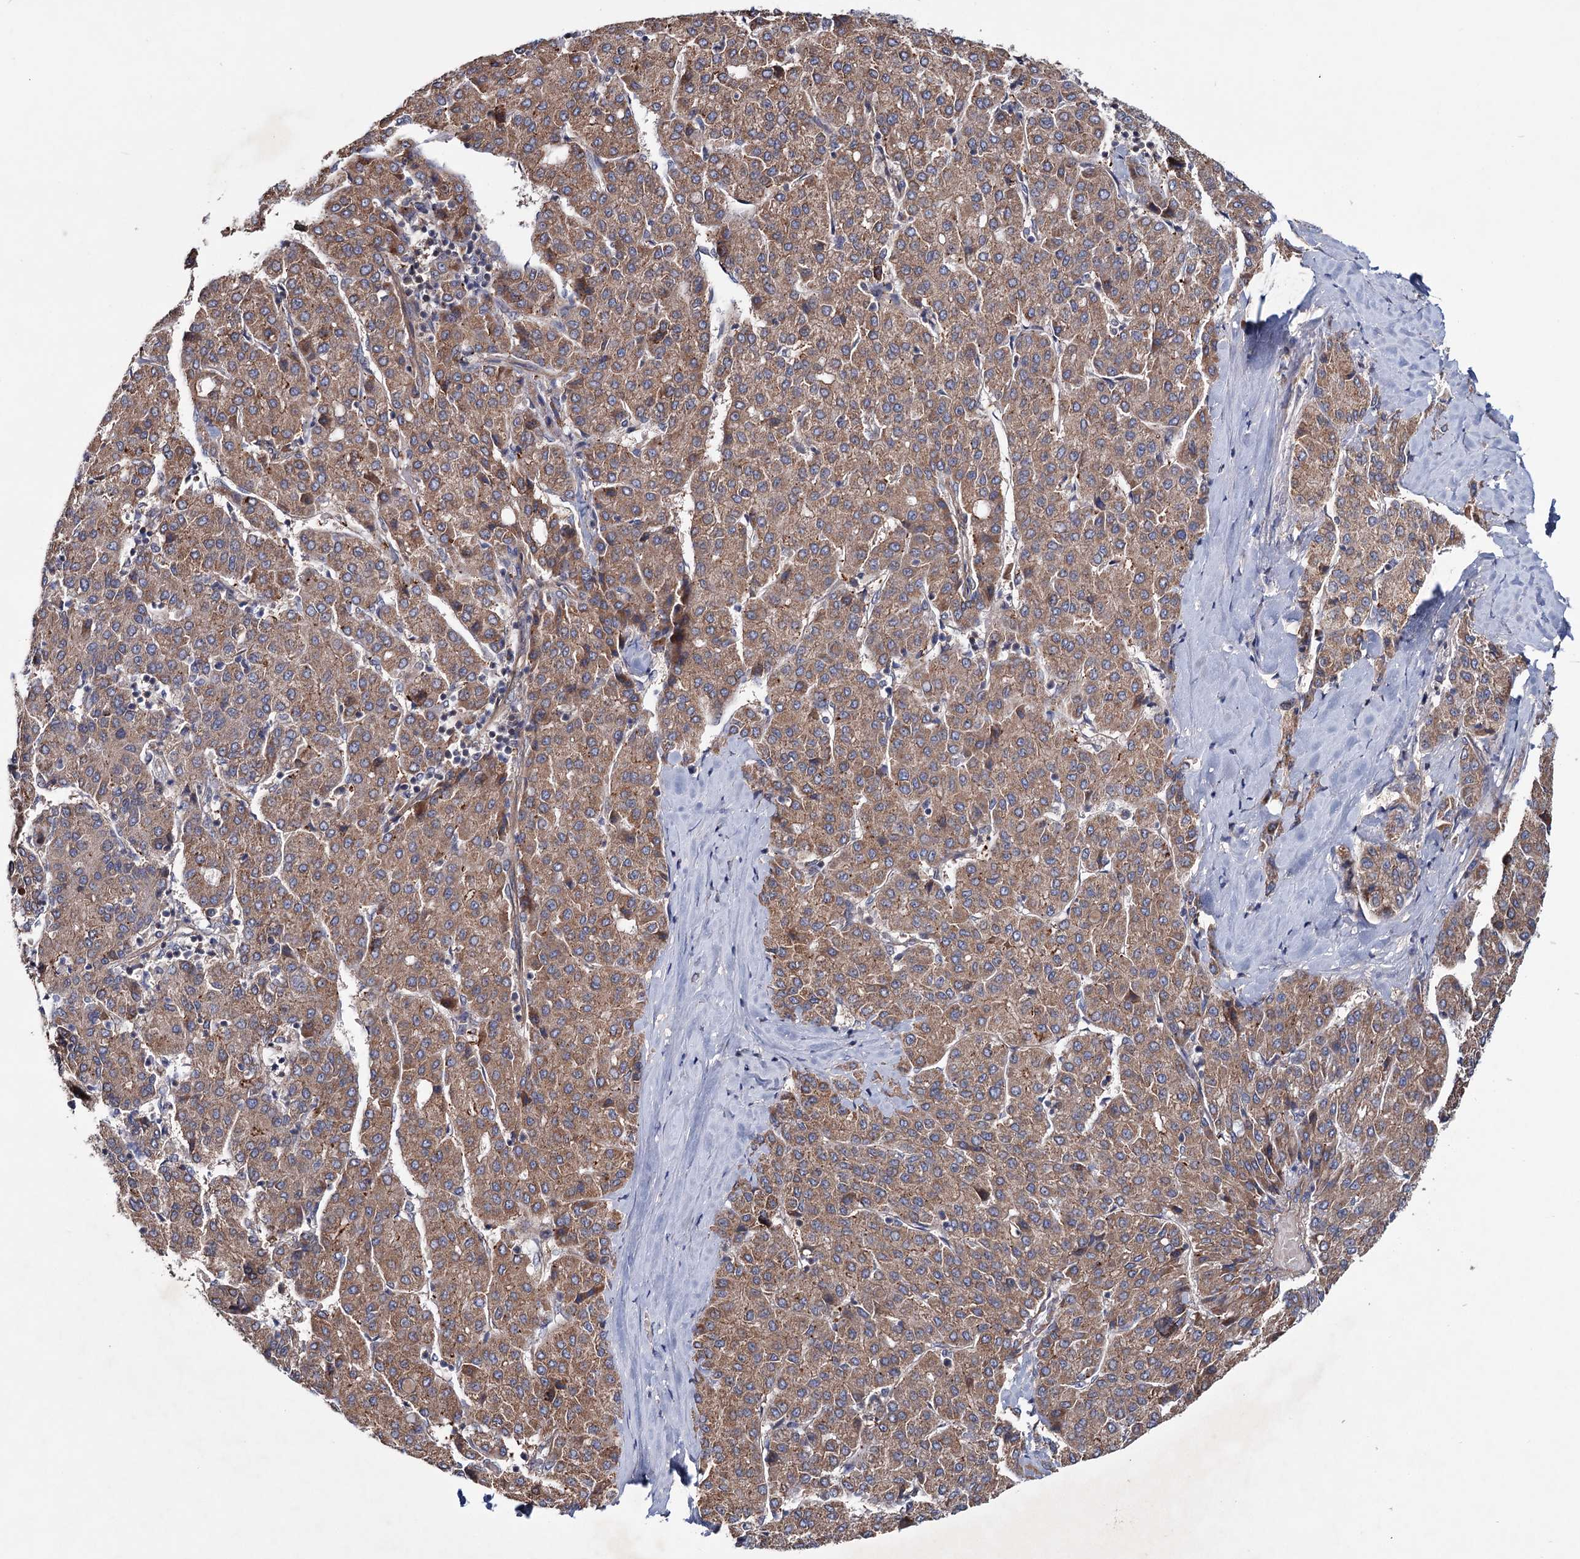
{"staining": {"intensity": "moderate", "quantity": ">75%", "location": "cytoplasmic/membranous"}, "tissue": "liver cancer", "cell_type": "Tumor cells", "image_type": "cancer", "snomed": [{"axis": "morphology", "description": "Carcinoma, Hepatocellular, NOS"}, {"axis": "topography", "description": "Liver"}], "caption": "Tumor cells show moderate cytoplasmic/membranous staining in about >75% of cells in liver hepatocellular carcinoma.", "gene": "MTRR", "patient": {"sex": "male", "age": 65}}